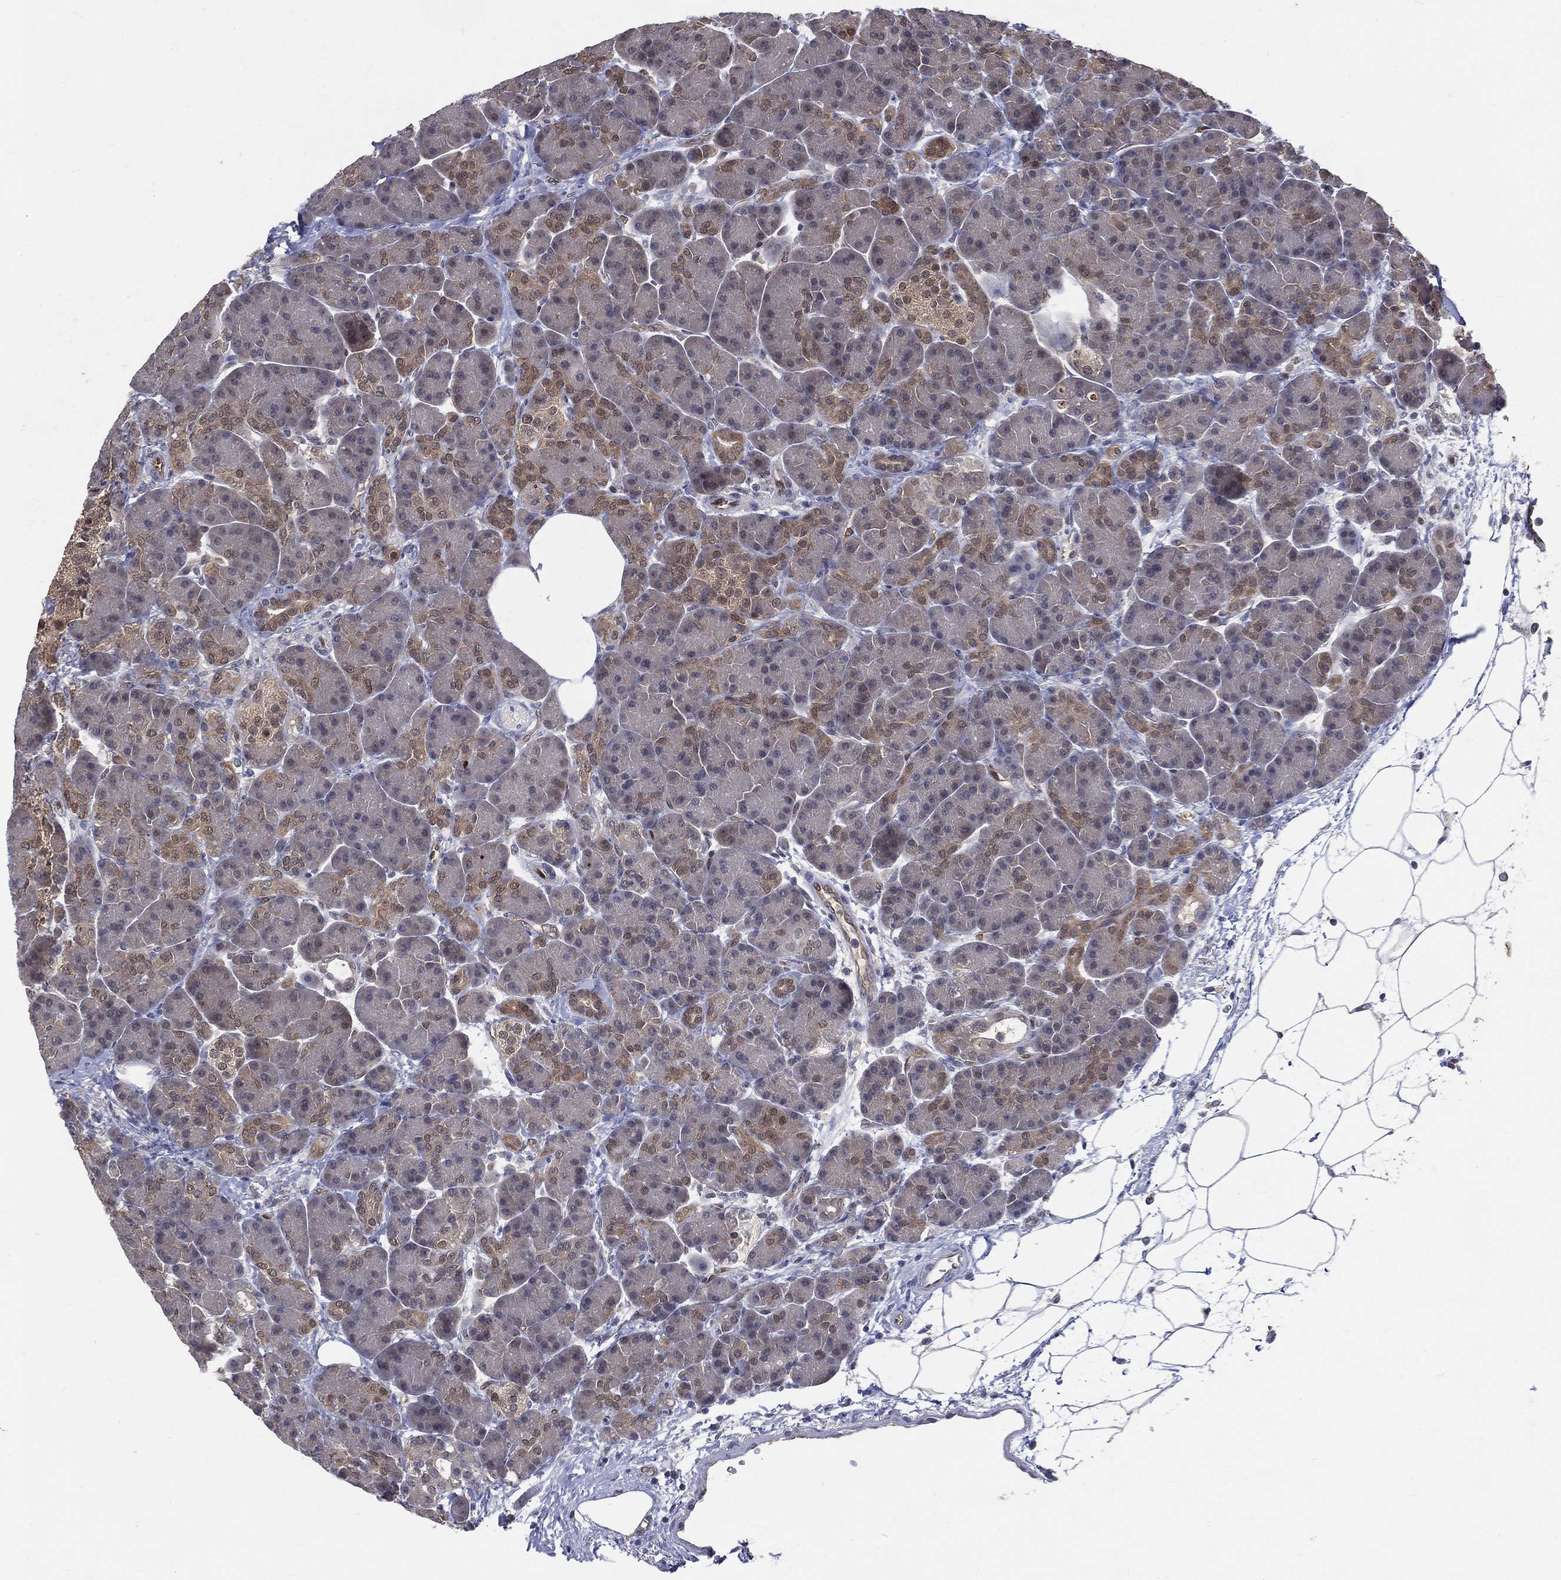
{"staining": {"intensity": "moderate", "quantity": "<25%", "location": "cytoplasmic/membranous,nuclear"}, "tissue": "pancreas", "cell_type": "Exocrine glandular cells", "image_type": "normal", "snomed": [{"axis": "morphology", "description": "Normal tissue, NOS"}, {"axis": "topography", "description": "Pancreas"}], "caption": "Unremarkable pancreas displays moderate cytoplasmic/membranous,nuclear positivity in approximately <25% of exocrine glandular cells The staining was performed using DAB (3,3'-diaminobenzidine) to visualize the protein expression in brown, while the nuclei were stained in blue with hematoxylin (Magnification: 20x)..", "gene": "GMPR2", "patient": {"sex": "female", "age": 63}}